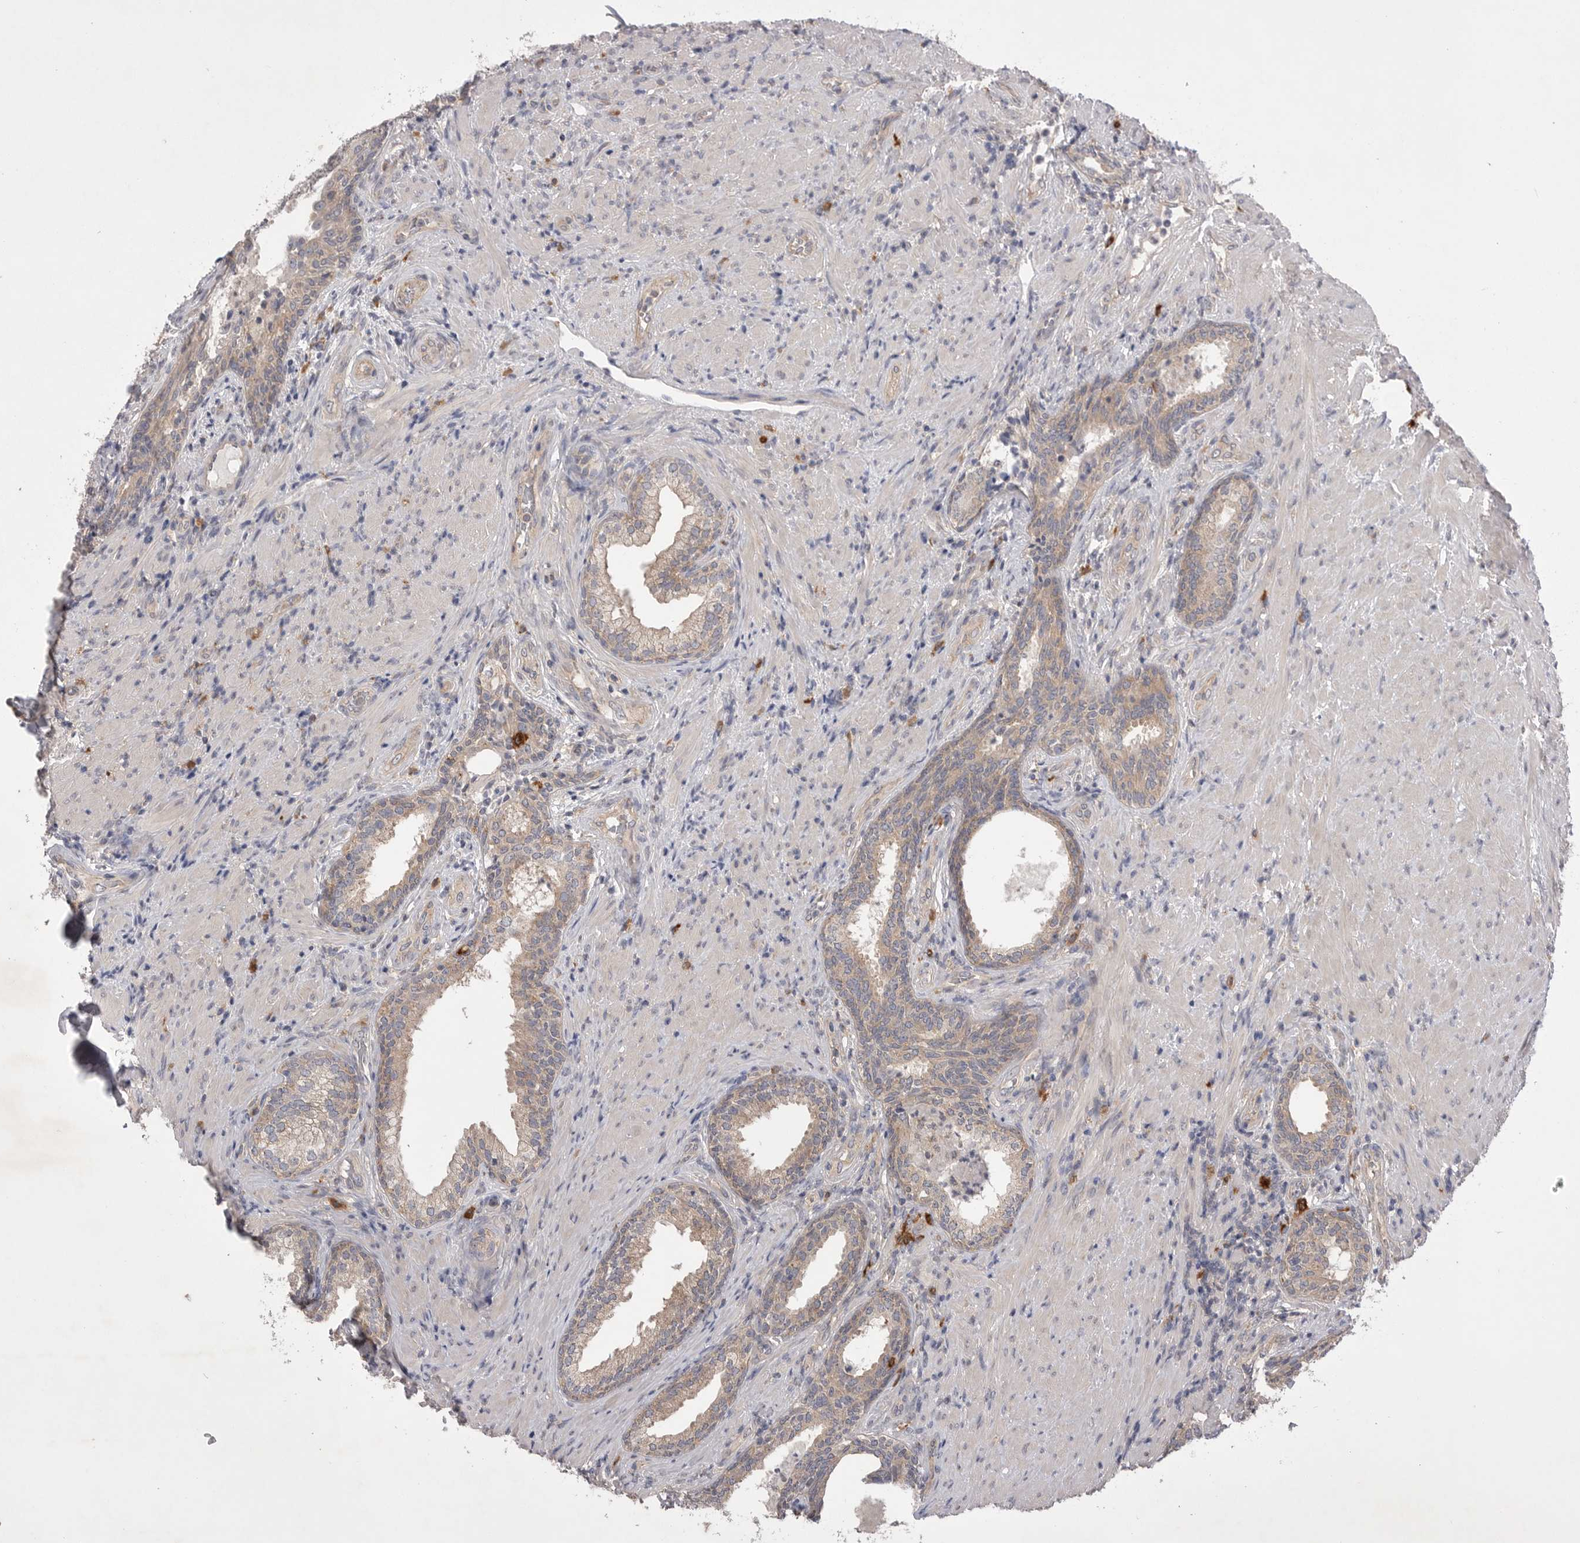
{"staining": {"intensity": "weak", "quantity": ">75%", "location": "cytoplasmic/membranous"}, "tissue": "prostate", "cell_type": "Glandular cells", "image_type": "normal", "snomed": [{"axis": "morphology", "description": "Normal tissue, NOS"}, {"axis": "topography", "description": "Prostate"}], "caption": "Weak cytoplasmic/membranous staining is identified in about >75% of glandular cells in benign prostate.", "gene": "VAC14", "patient": {"sex": "male", "age": 76}}